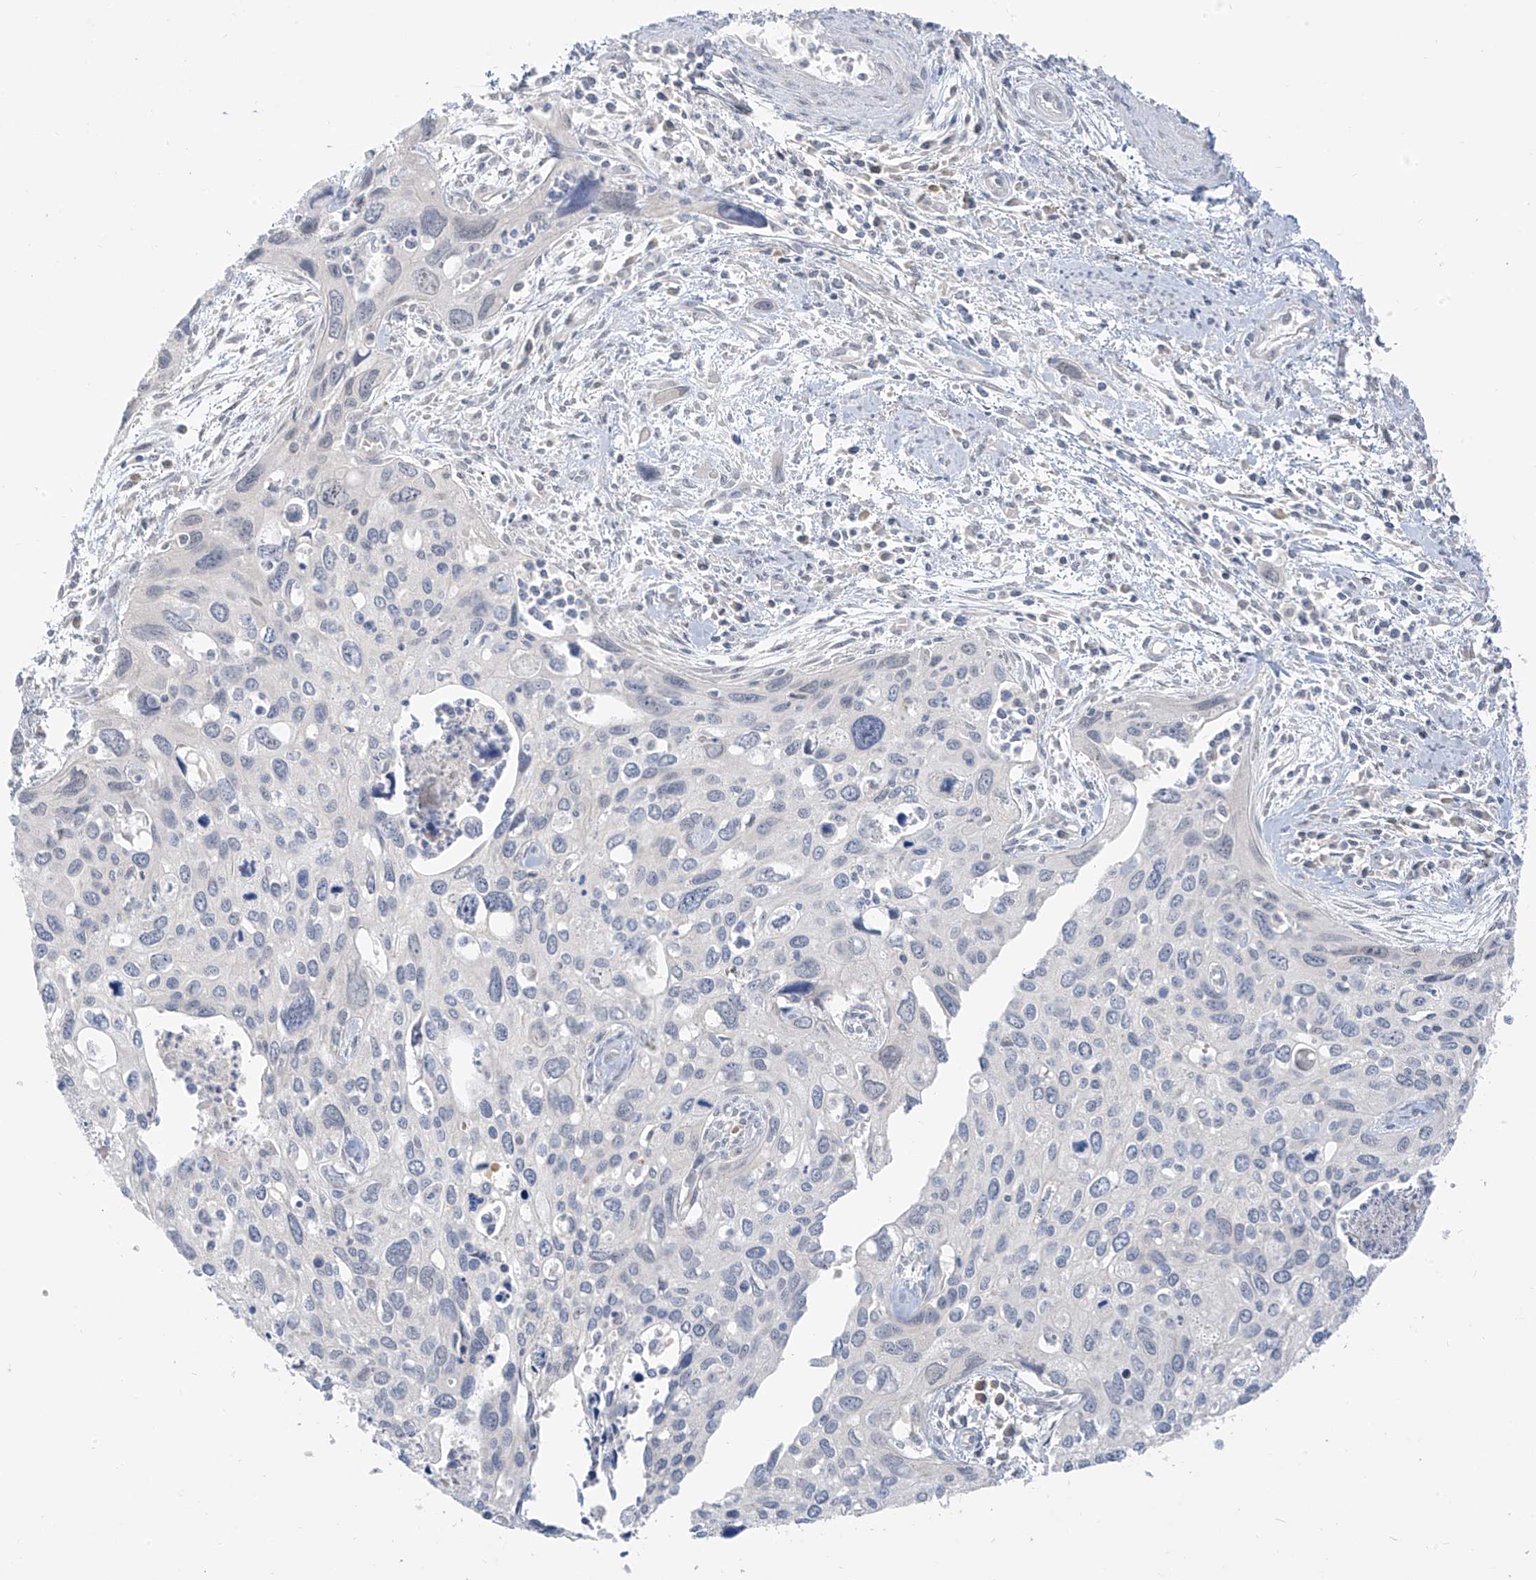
{"staining": {"intensity": "negative", "quantity": "none", "location": "none"}, "tissue": "cervical cancer", "cell_type": "Tumor cells", "image_type": "cancer", "snomed": [{"axis": "morphology", "description": "Squamous cell carcinoma, NOS"}, {"axis": "topography", "description": "Cervix"}], "caption": "High magnification brightfield microscopy of cervical cancer stained with DAB (3,3'-diaminobenzidine) (brown) and counterstained with hematoxylin (blue): tumor cells show no significant positivity. (DAB (3,3'-diaminobenzidine) immunohistochemistry visualized using brightfield microscopy, high magnification).", "gene": "C2orf42", "patient": {"sex": "female", "age": 55}}